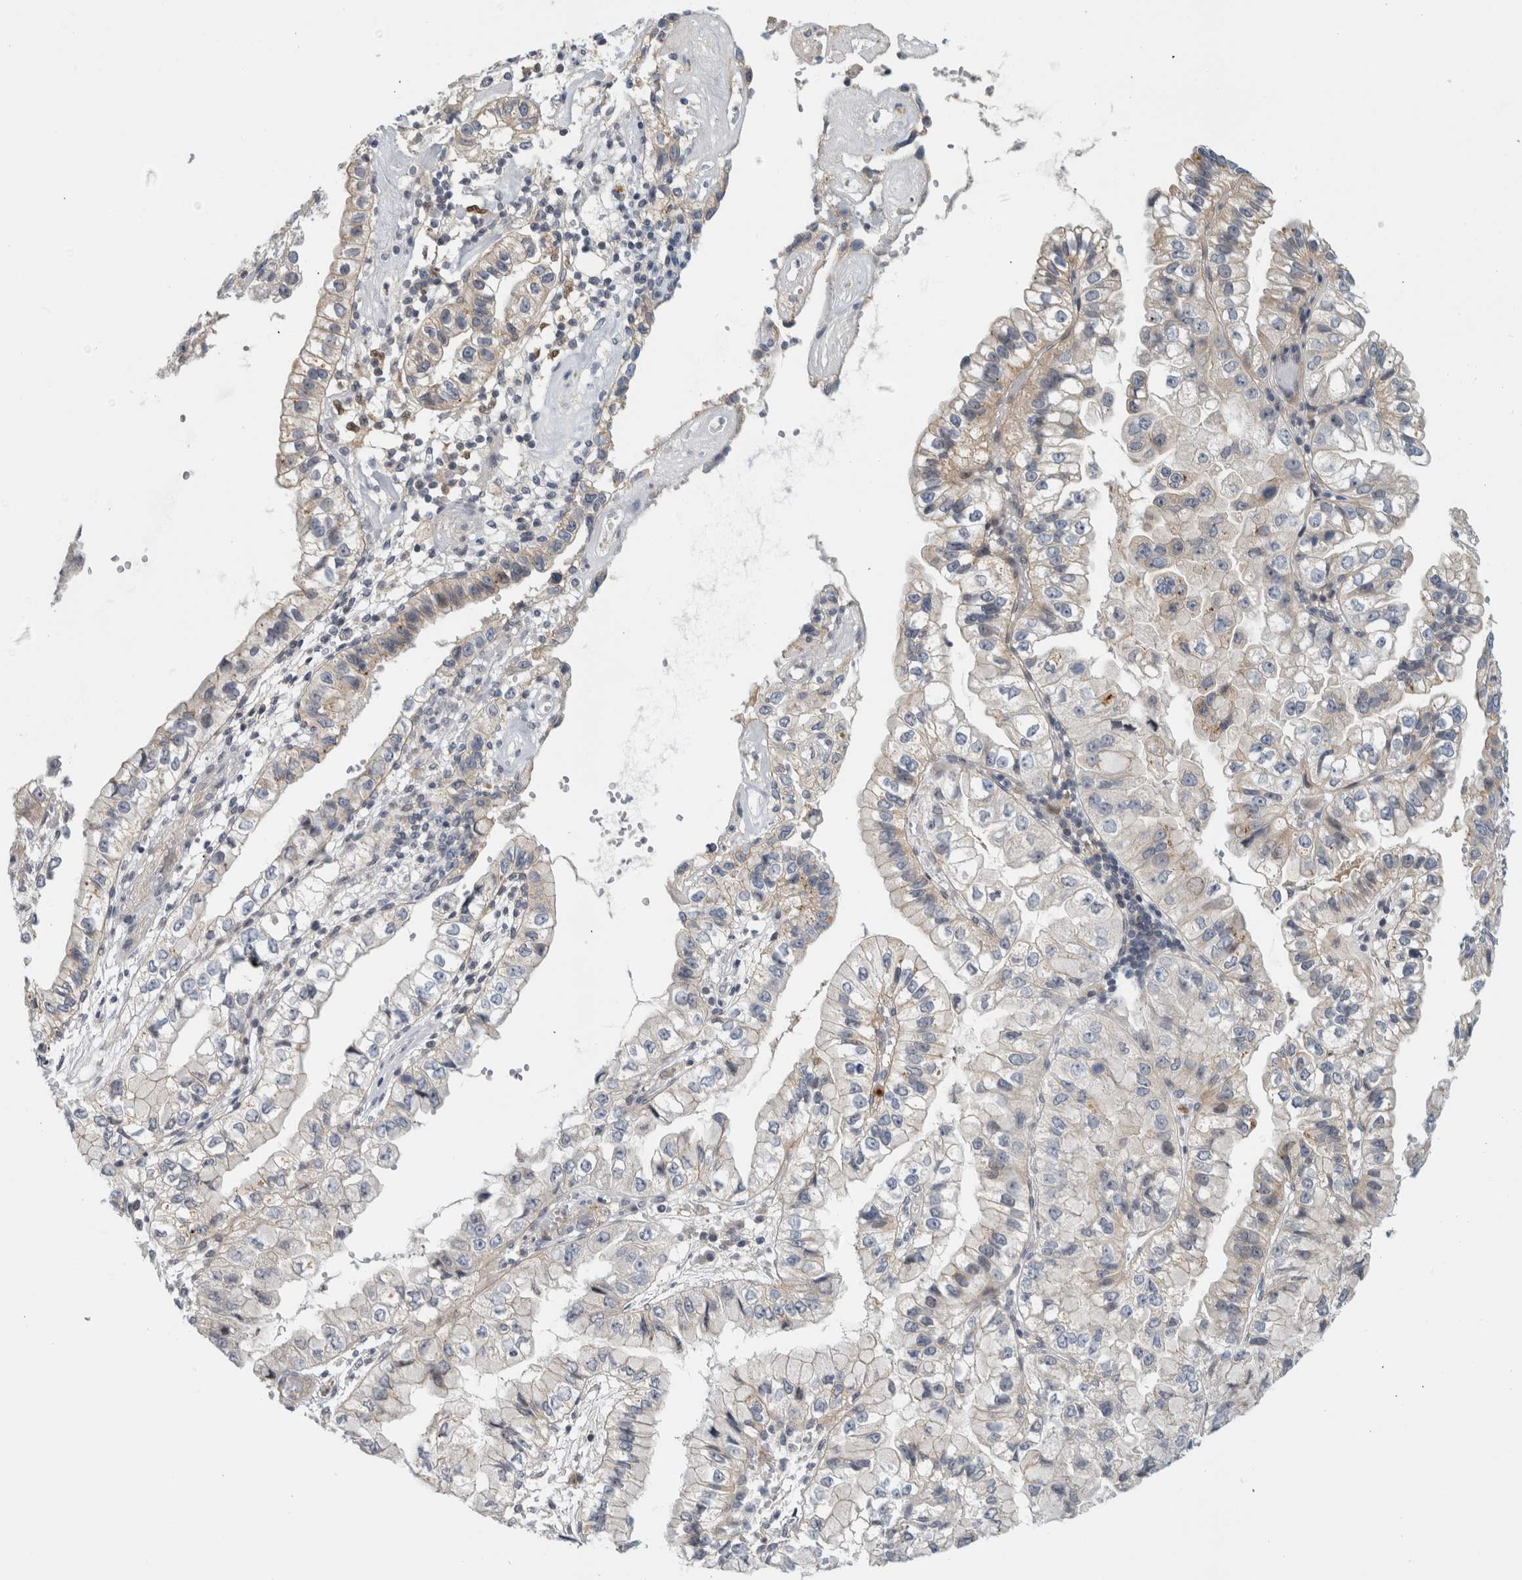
{"staining": {"intensity": "weak", "quantity": "<25%", "location": "cytoplasmic/membranous"}, "tissue": "liver cancer", "cell_type": "Tumor cells", "image_type": "cancer", "snomed": [{"axis": "morphology", "description": "Cholangiocarcinoma"}, {"axis": "topography", "description": "Liver"}], "caption": "Immunohistochemistry (IHC) histopathology image of human liver cholangiocarcinoma stained for a protein (brown), which reveals no staining in tumor cells.", "gene": "ZNF804B", "patient": {"sex": "female", "age": 79}}